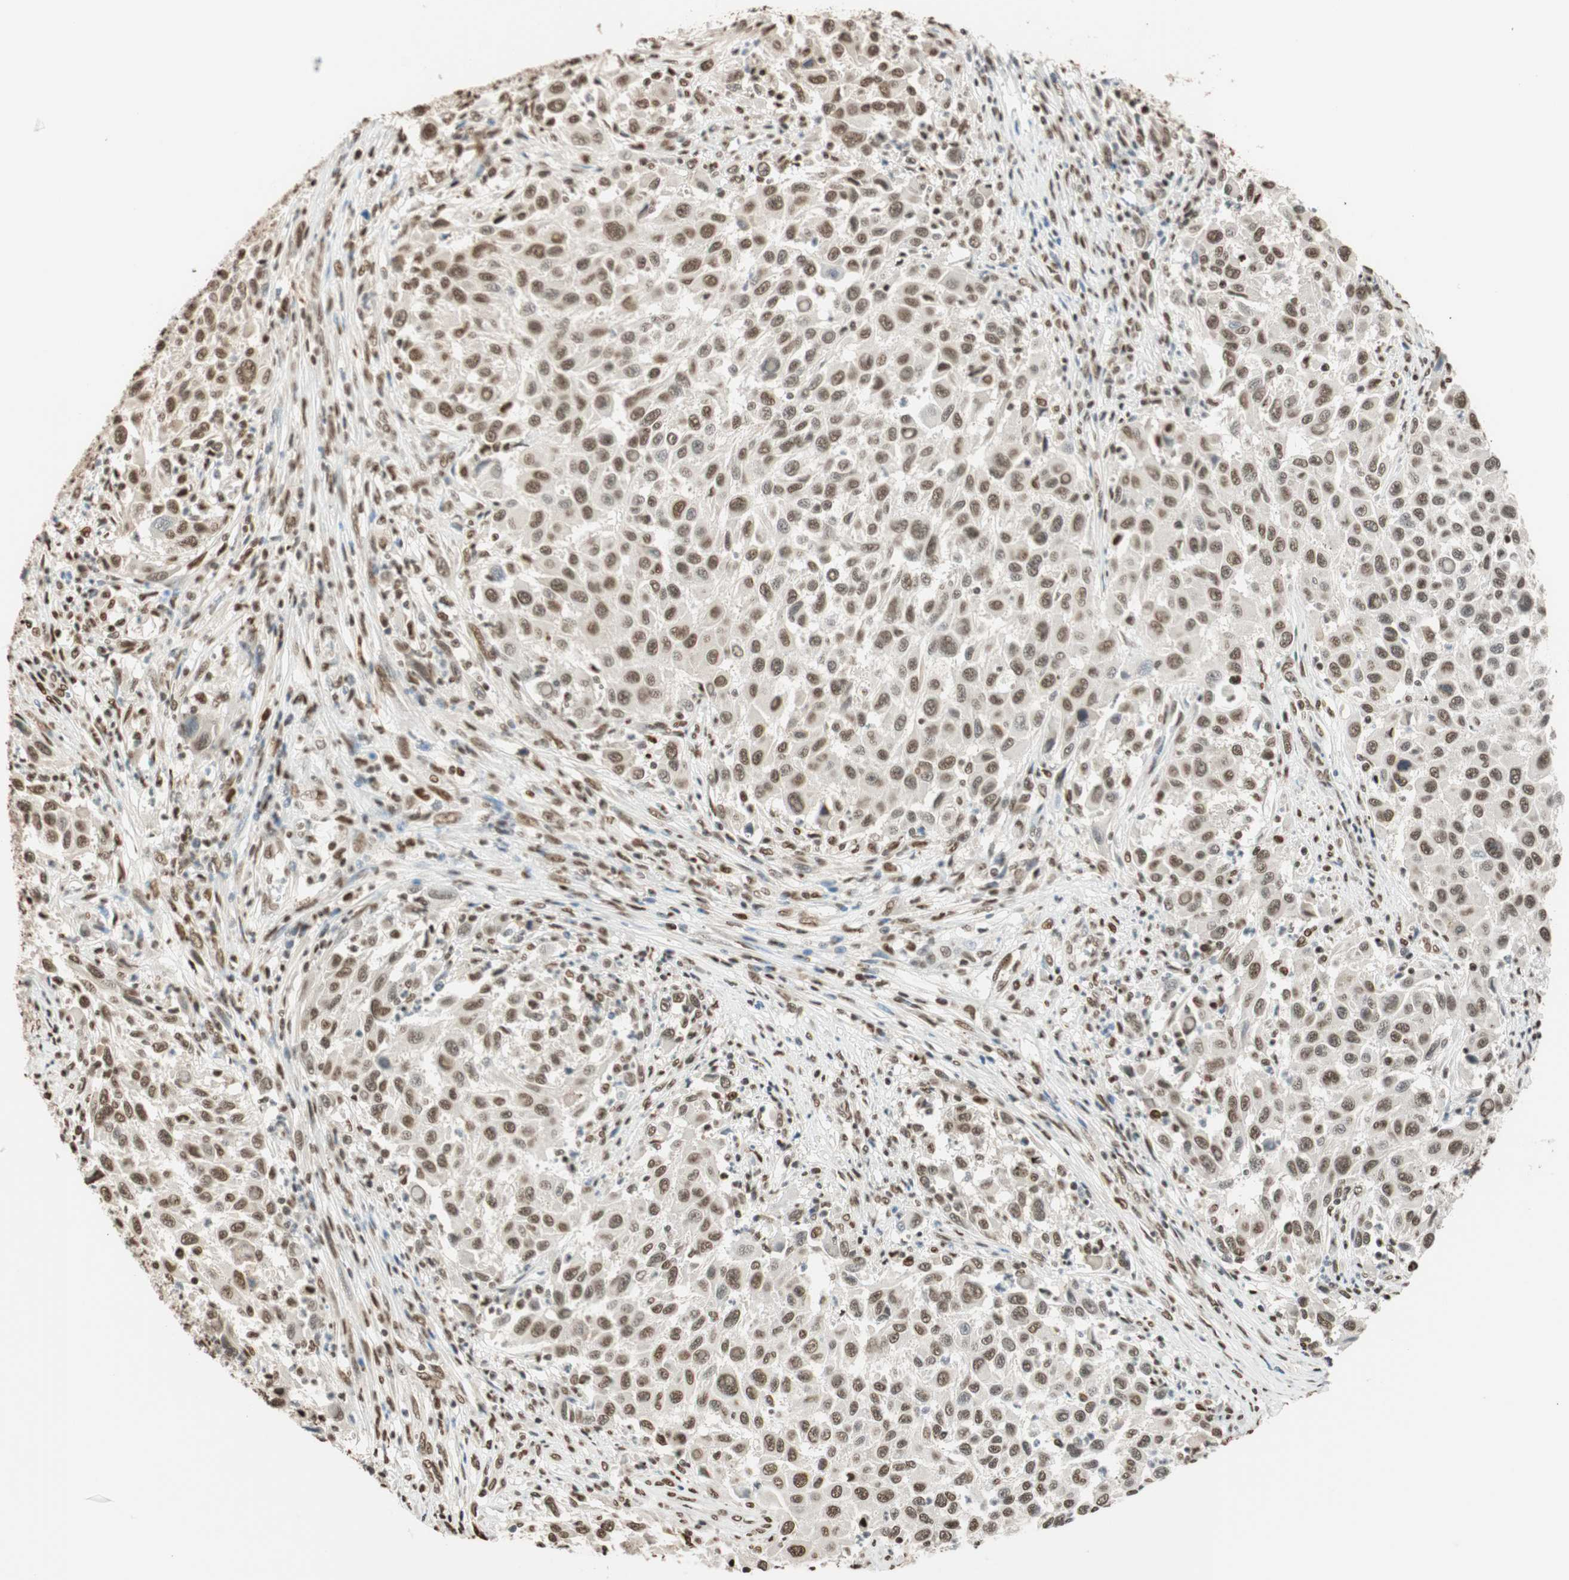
{"staining": {"intensity": "moderate", "quantity": "25%-75%", "location": "nuclear"}, "tissue": "melanoma", "cell_type": "Tumor cells", "image_type": "cancer", "snomed": [{"axis": "morphology", "description": "Malignant melanoma, Metastatic site"}, {"axis": "topography", "description": "Lymph node"}], "caption": "Immunohistochemical staining of human malignant melanoma (metastatic site) exhibits medium levels of moderate nuclear expression in approximately 25%-75% of tumor cells.", "gene": "FANCG", "patient": {"sex": "male", "age": 61}}